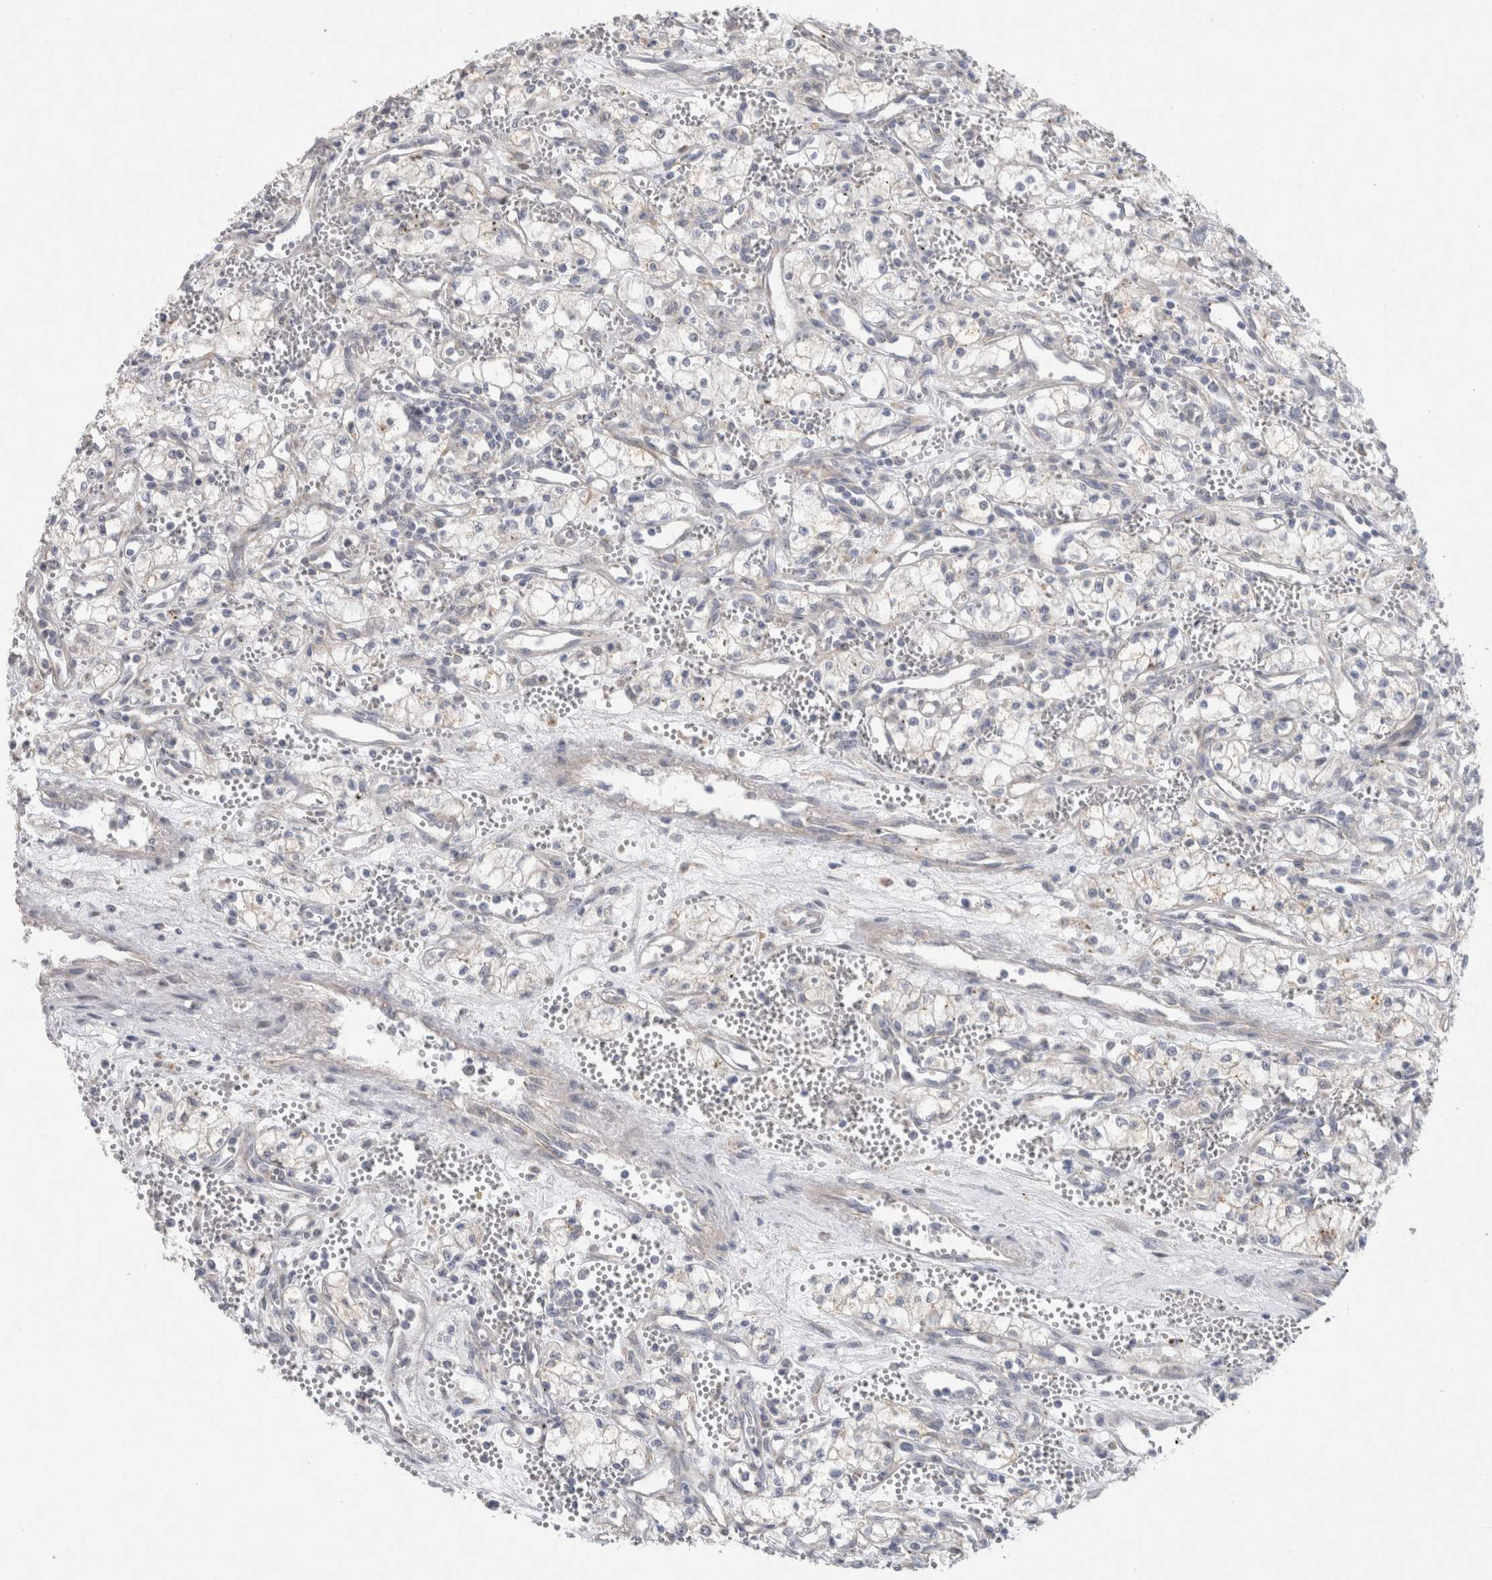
{"staining": {"intensity": "negative", "quantity": "none", "location": "none"}, "tissue": "renal cancer", "cell_type": "Tumor cells", "image_type": "cancer", "snomed": [{"axis": "morphology", "description": "Adenocarcinoma, NOS"}, {"axis": "topography", "description": "Kidney"}], "caption": "A high-resolution image shows immunohistochemistry staining of adenocarcinoma (renal), which exhibits no significant positivity in tumor cells.", "gene": "GAA", "patient": {"sex": "male", "age": 59}}